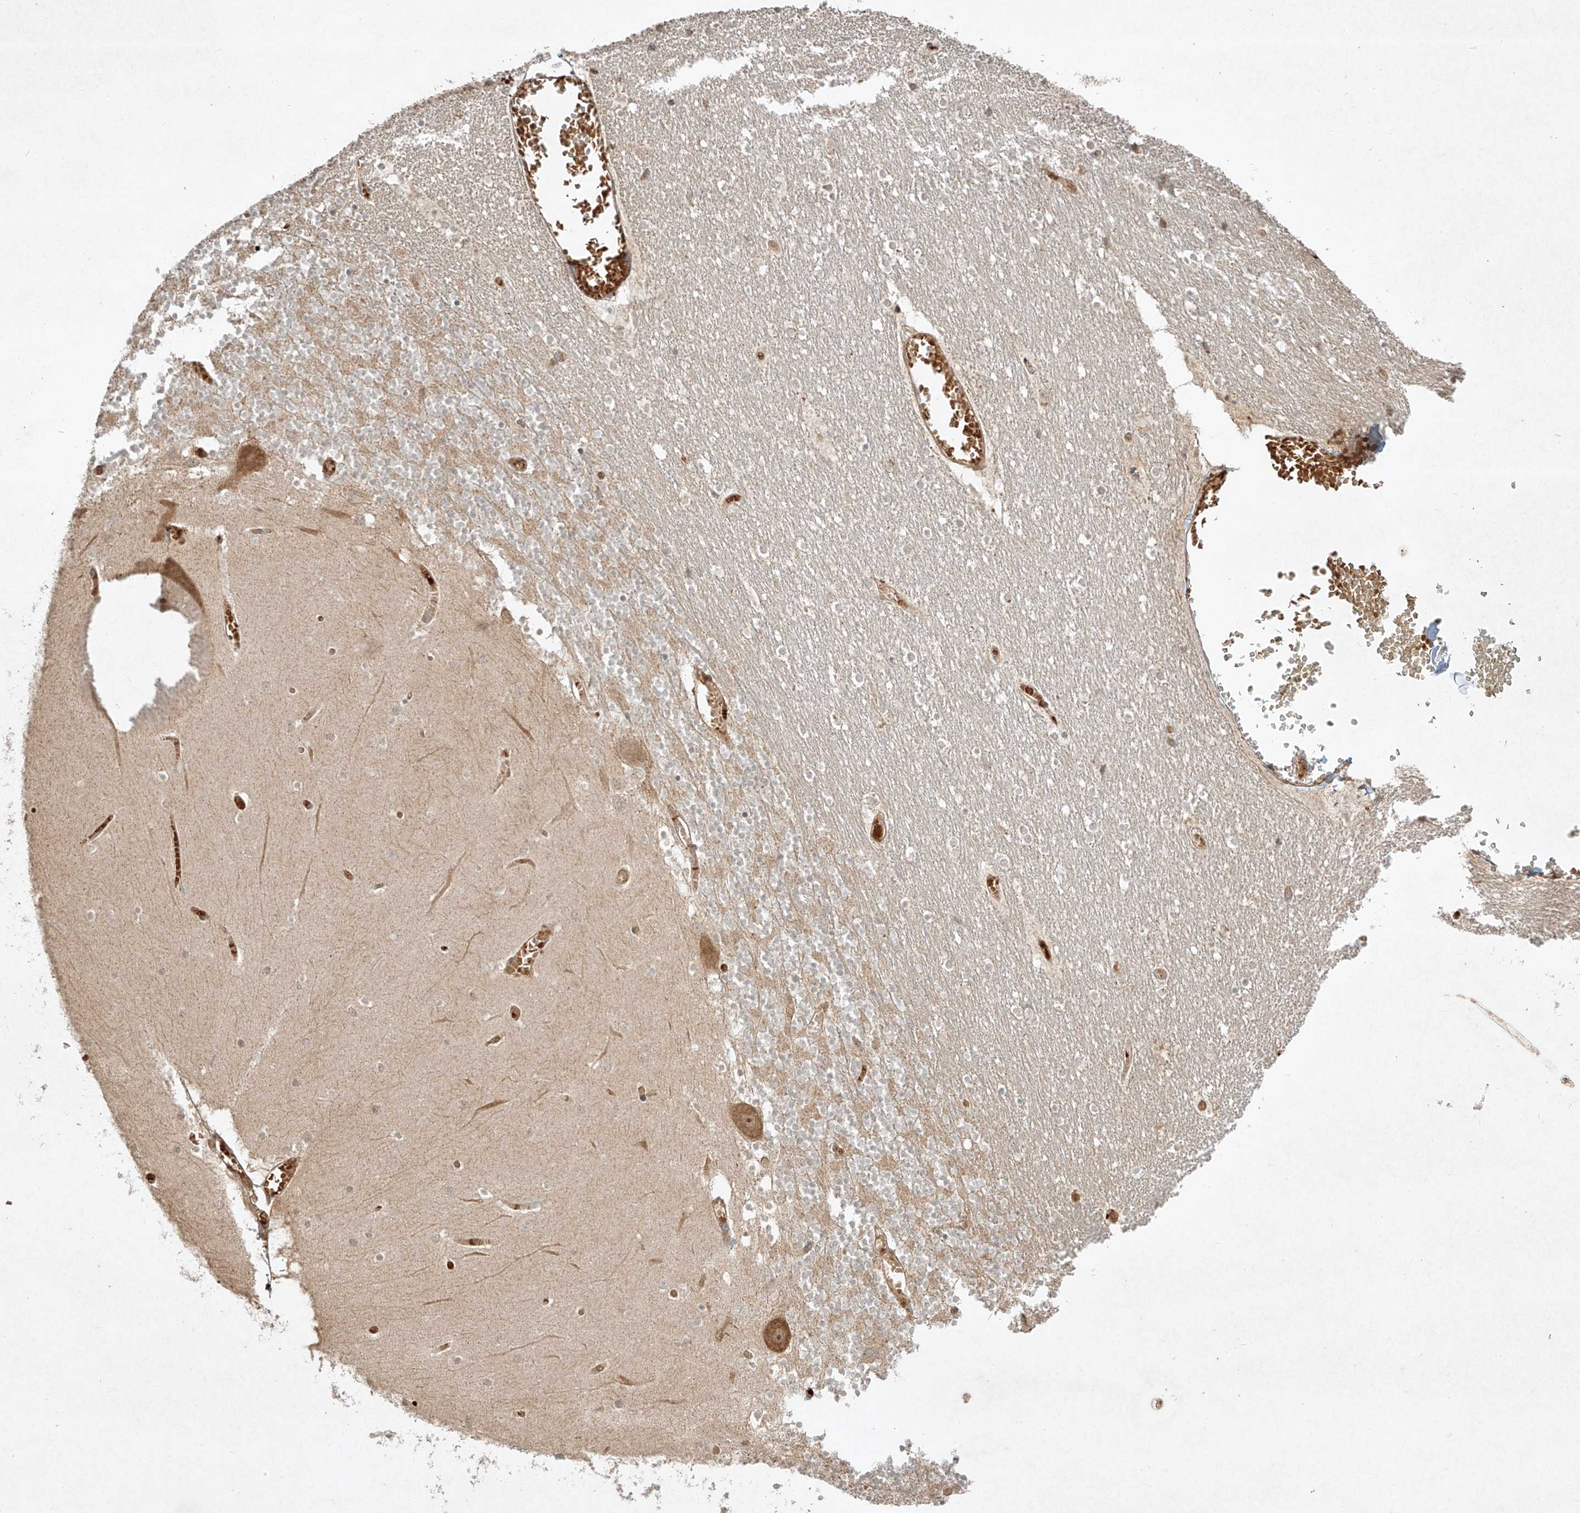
{"staining": {"intensity": "weak", "quantity": "25%-75%", "location": "cytoplasmic/membranous"}, "tissue": "cerebellum", "cell_type": "Cells in granular layer", "image_type": "normal", "snomed": [{"axis": "morphology", "description": "Normal tissue, NOS"}, {"axis": "topography", "description": "Cerebellum"}], "caption": "This is a histology image of immunohistochemistry staining of unremarkable cerebellum, which shows weak positivity in the cytoplasmic/membranous of cells in granular layer.", "gene": "CYYR1", "patient": {"sex": "female", "age": 28}}